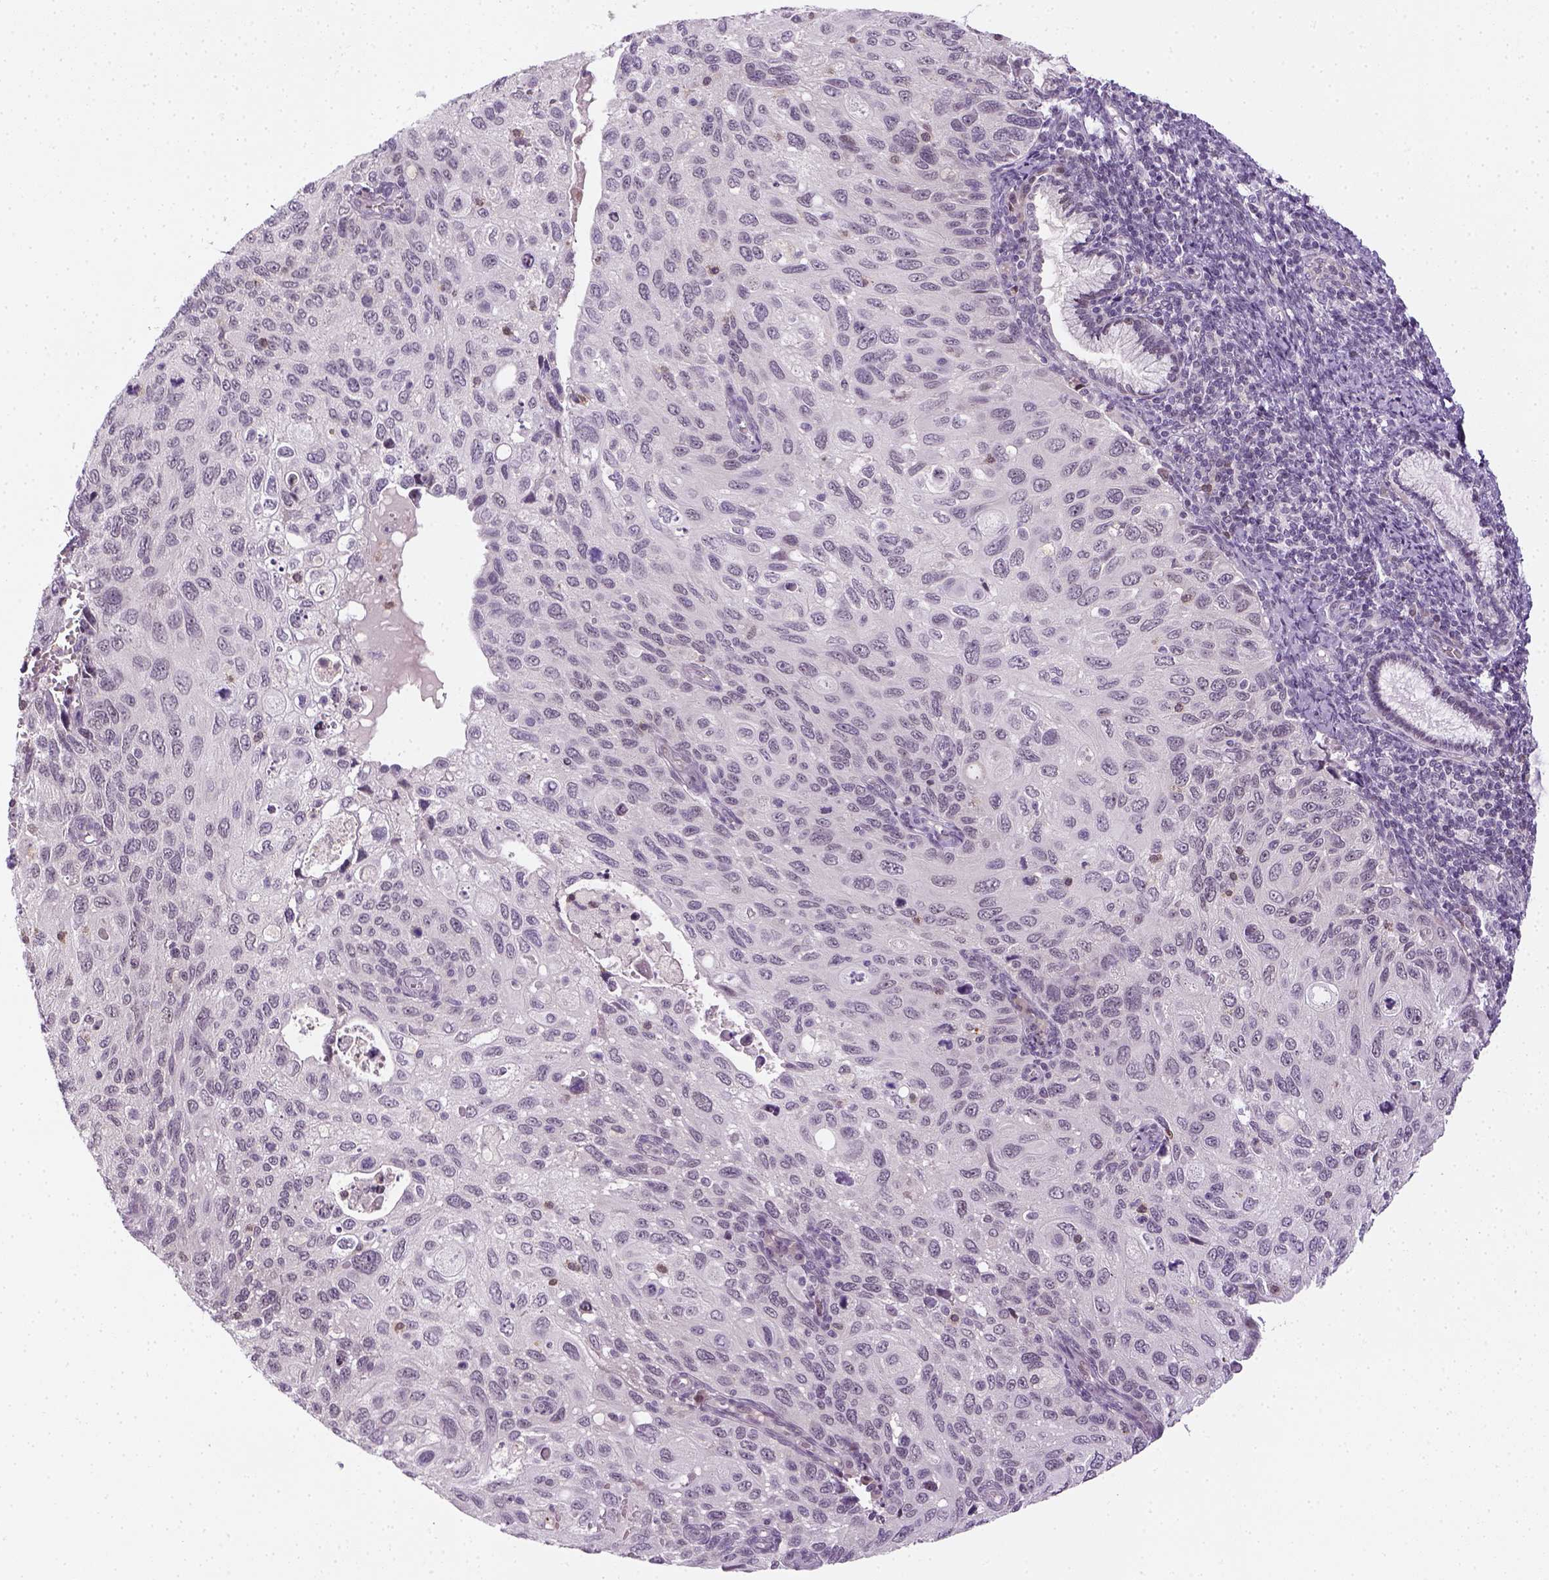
{"staining": {"intensity": "negative", "quantity": "none", "location": "none"}, "tissue": "cervical cancer", "cell_type": "Tumor cells", "image_type": "cancer", "snomed": [{"axis": "morphology", "description": "Squamous cell carcinoma, NOS"}, {"axis": "topography", "description": "Cervix"}], "caption": "DAB immunohistochemical staining of human squamous cell carcinoma (cervical) reveals no significant staining in tumor cells.", "gene": "MAGEB3", "patient": {"sex": "female", "age": 70}}